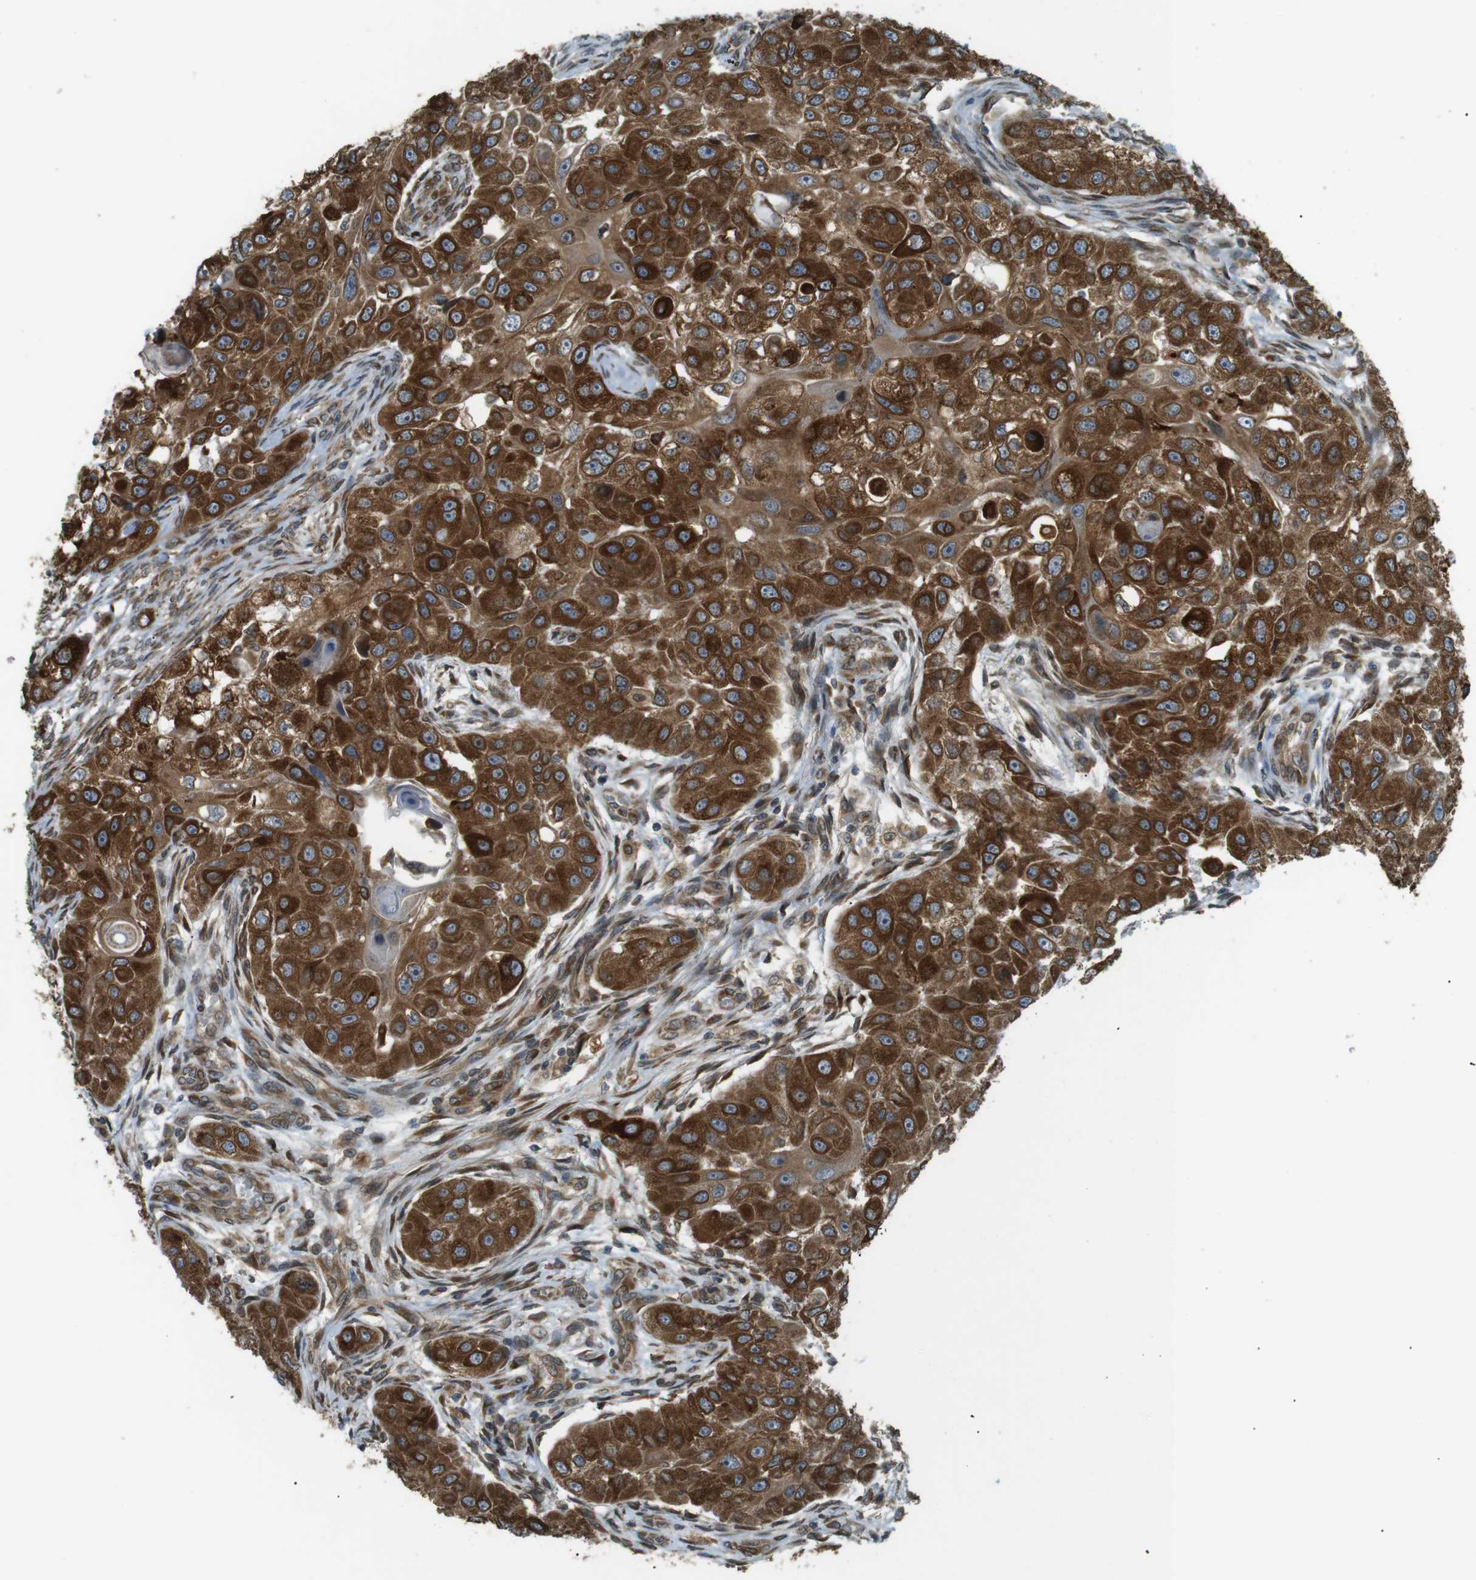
{"staining": {"intensity": "strong", "quantity": ">75%", "location": "cytoplasmic/membranous"}, "tissue": "head and neck cancer", "cell_type": "Tumor cells", "image_type": "cancer", "snomed": [{"axis": "morphology", "description": "Normal tissue, NOS"}, {"axis": "morphology", "description": "Squamous cell carcinoma, NOS"}, {"axis": "topography", "description": "Skeletal muscle"}, {"axis": "topography", "description": "Head-Neck"}], "caption": "A micrograph showing strong cytoplasmic/membranous positivity in approximately >75% of tumor cells in squamous cell carcinoma (head and neck), as visualized by brown immunohistochemical staining.", "gene": "TMED4", "patient": {"sex": "male", "age": 51}}